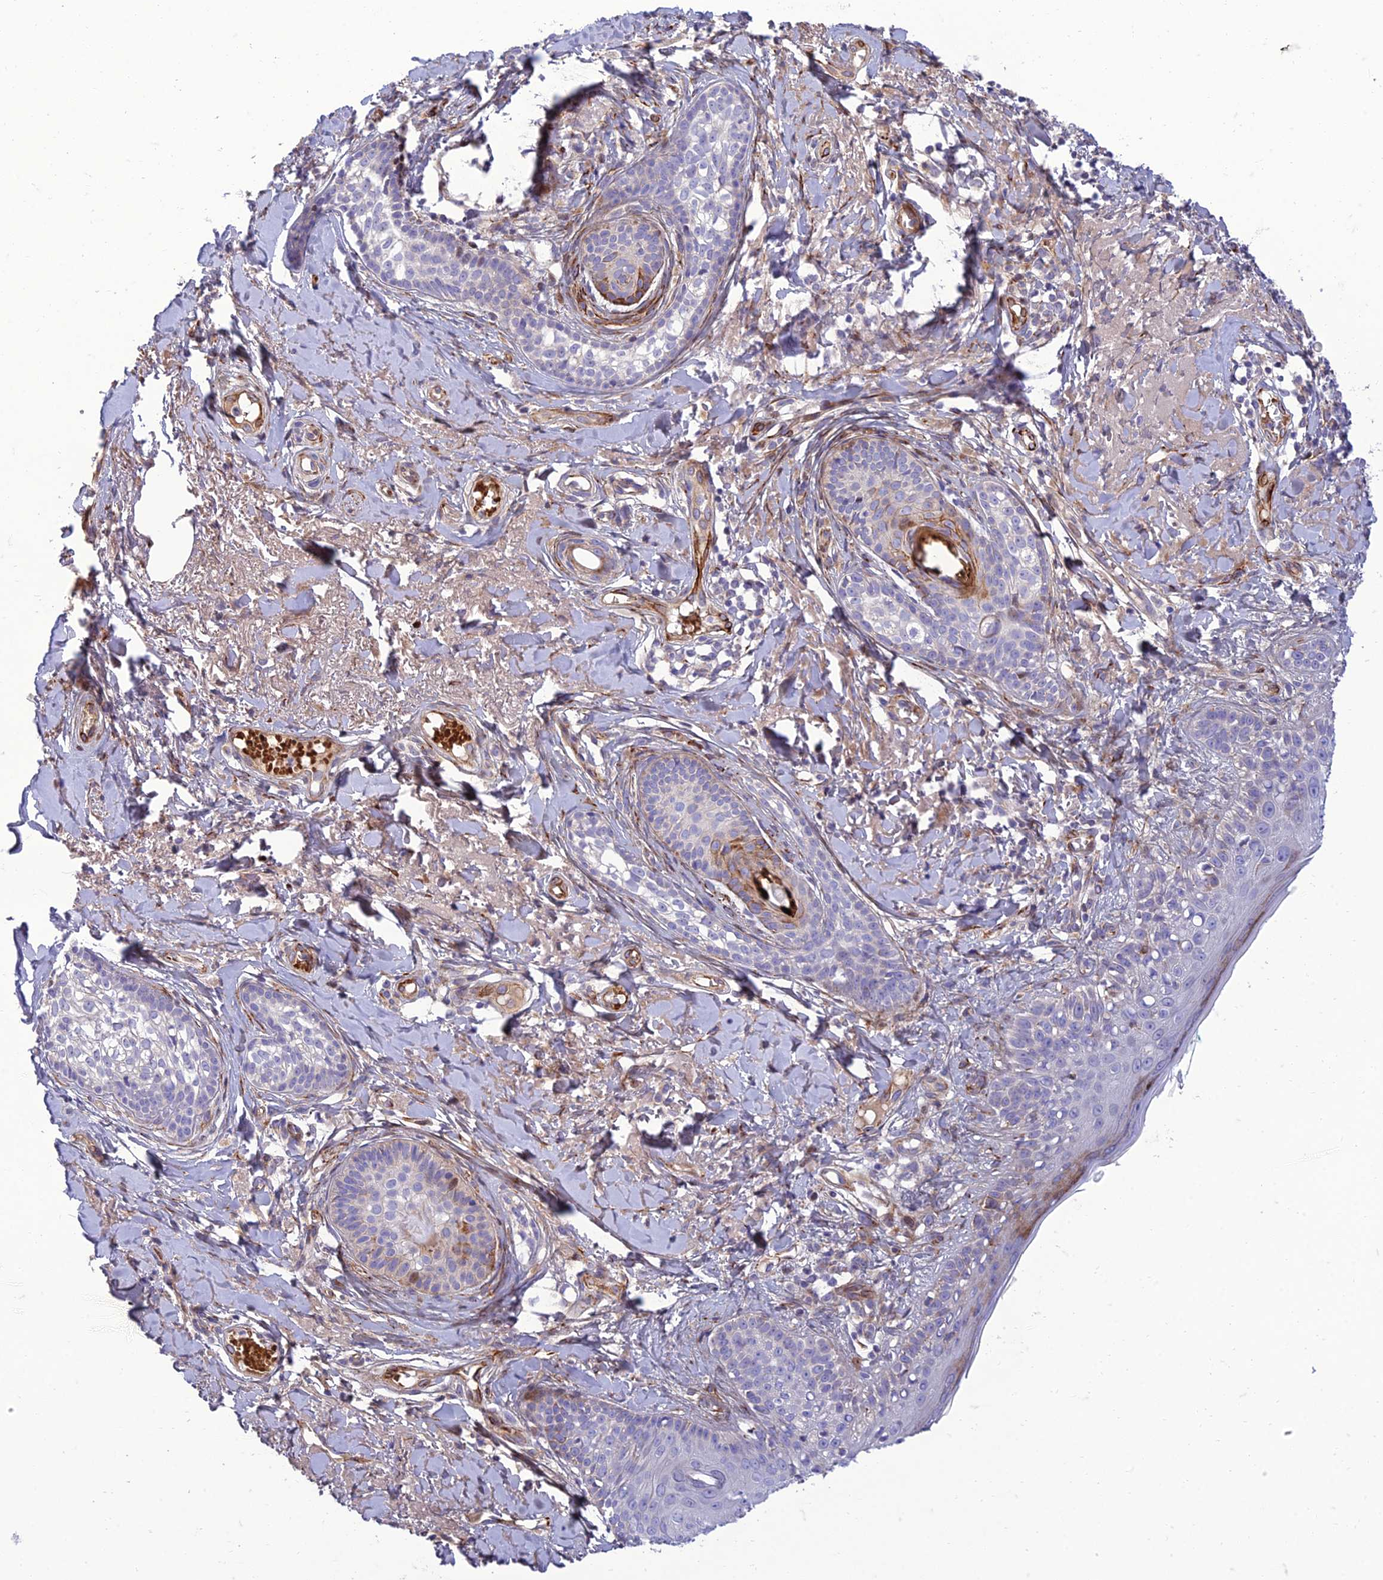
{"staining": {"intensity": "negative", "quantity": "none", "location": "none"}, "tissue": "skin cancer", "cell_type": "Tumor cells", "image_type": "cancer", "snomed": [{"axis": "morphology", "description": "Basal cell carcinoma"}, {"axis": "topography", "description": "Skin"}], "caption": "Immunohistochemistry micrograph of neoplastic tissue: human skin basal cell carcinoma stained with DAB reveals no significant protein positivity in tumor cells. (DAB immunohistochemistry (IHC), high magnification).", "gene": "SEL1L3", "patient": {"sex": "female", "age": 76}}